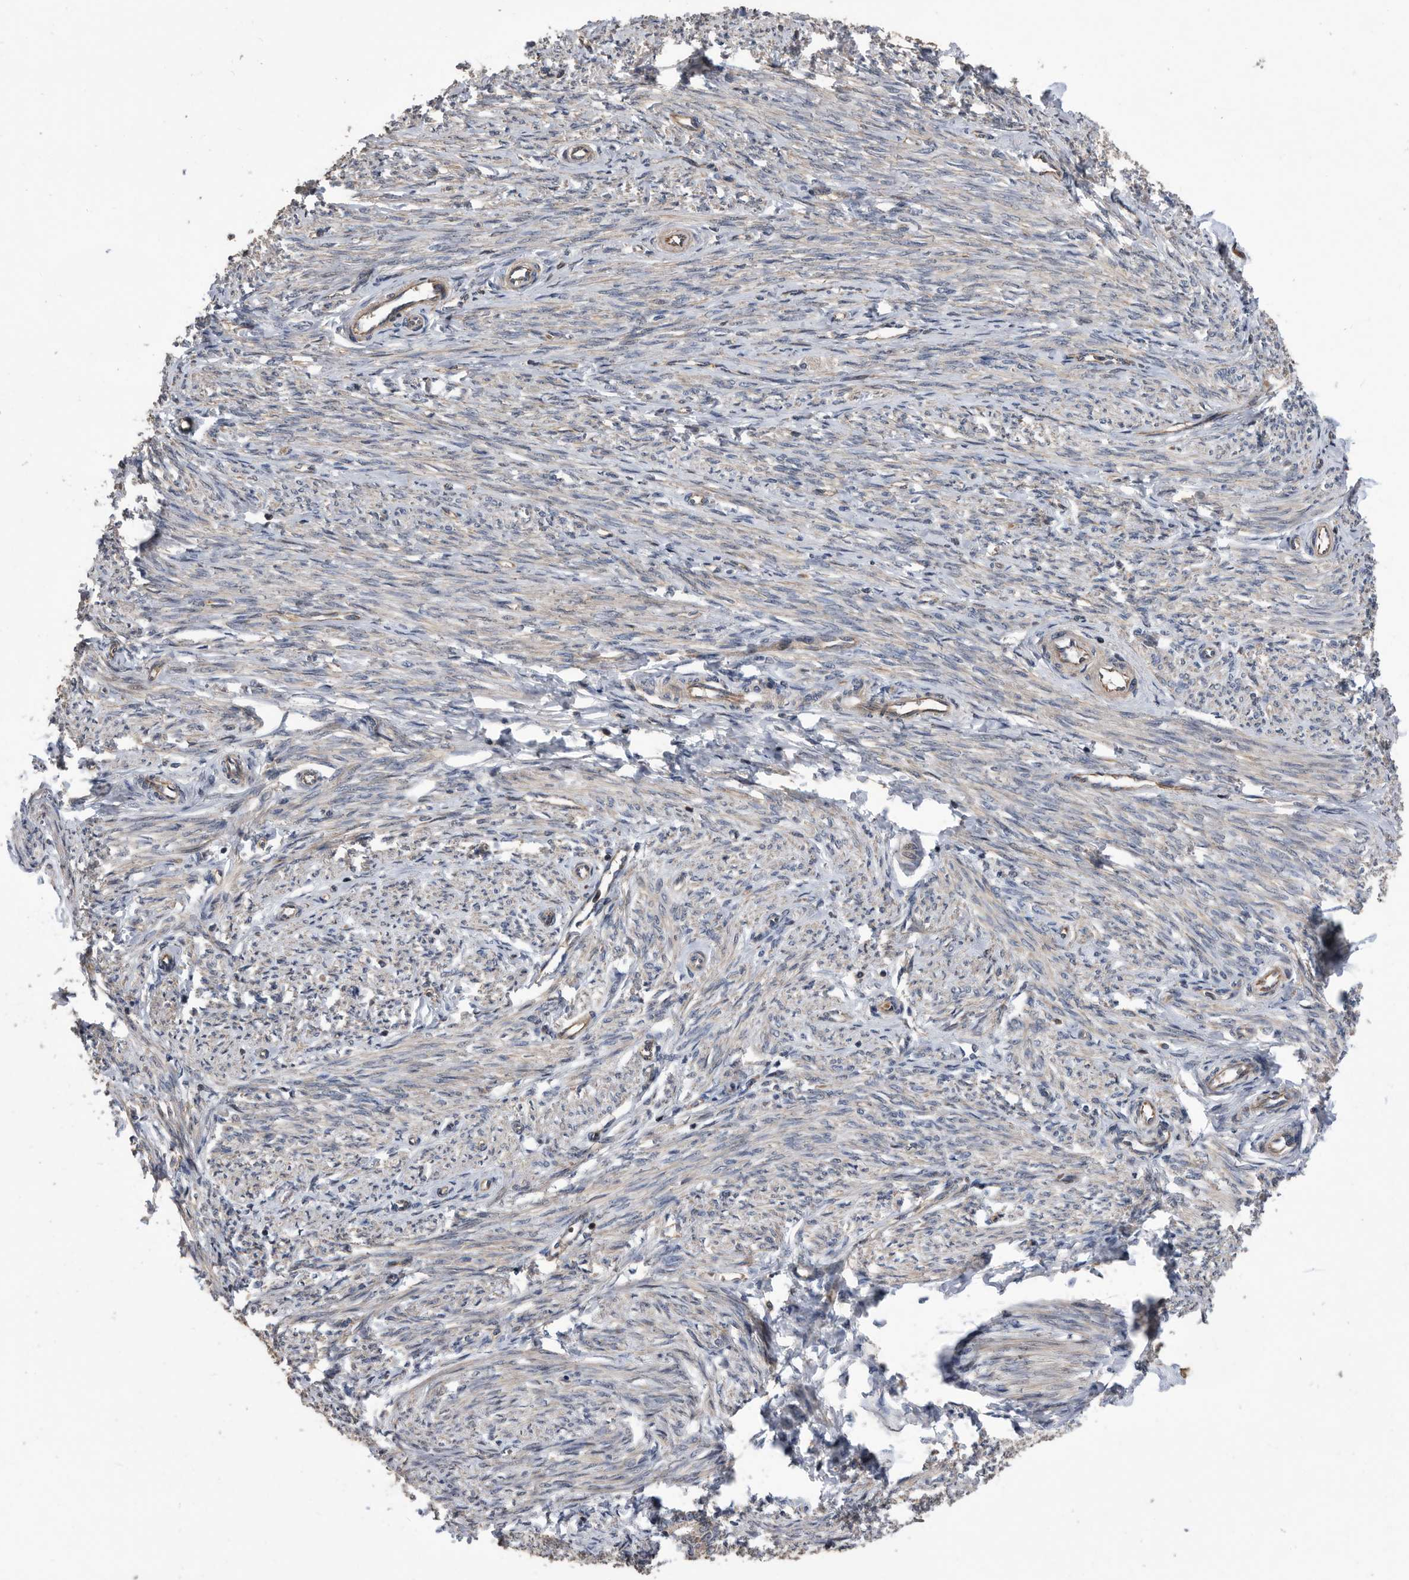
{"staining": {"intensity": "weak", "quantity": "25%-75%", "location": "cytoplasmic/membranous"}, "tissue": "endometrium", "cell_type": "Cells in endometrial stroma", "image_type": "normal", "snomed": [{"axis": "morphology", "description": "Normal tissue, NOS"}, {"axis": "topography", "description": "Endometrium"}], "caption": "Cells in endometrial stroma show low levels of weak cytoplasmic/membranous expression in approximately 25%-75% of cells in benign endometrium.", "gene": "SERINC2", "patient": {"sex": "female", "age": 72}}